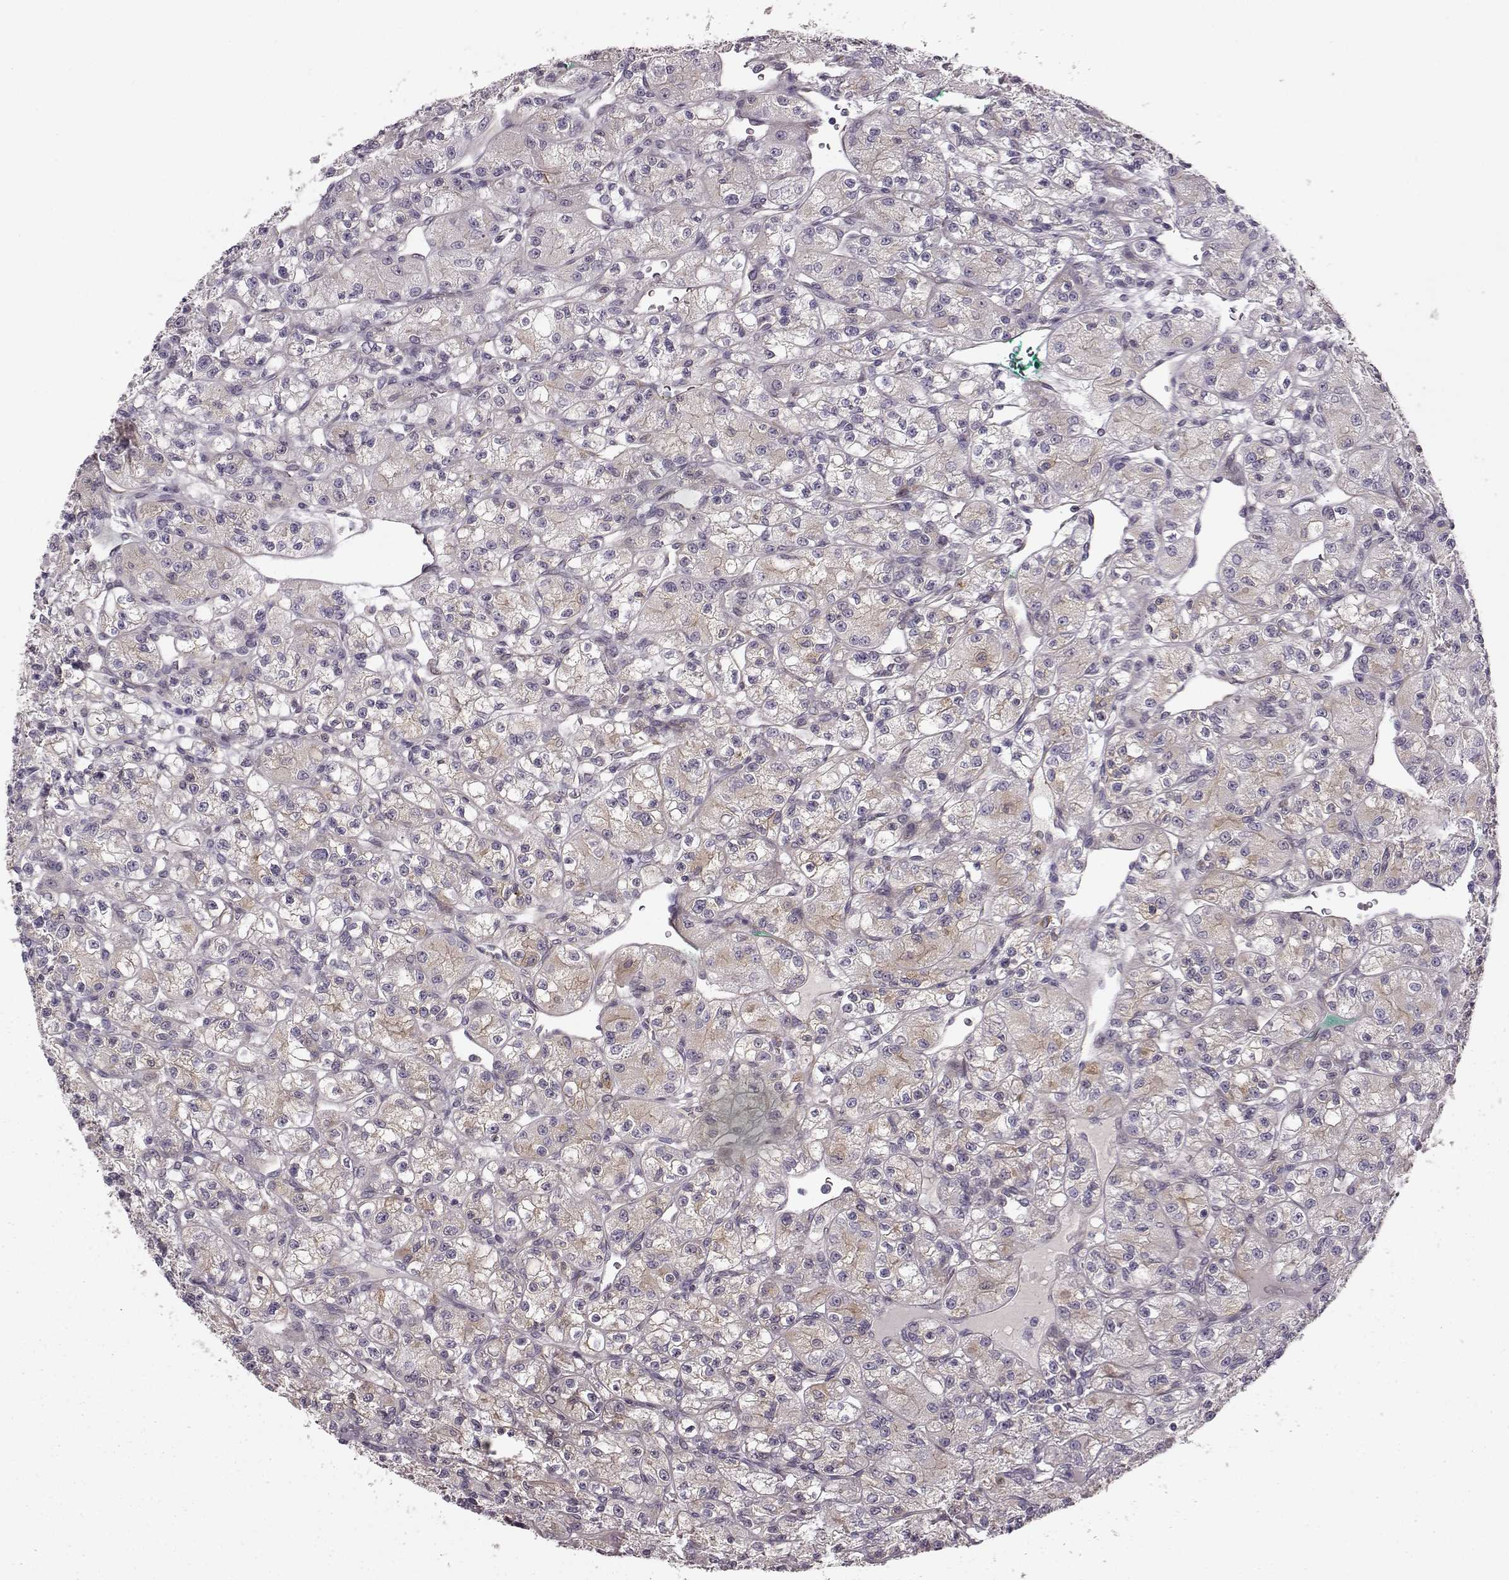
{"staining": {"intensity": "weak", "quantity": "25%-75%", "location": "cytoplasmic/membranous"}, "tissue": "renal cancer", "cell_type": "Tumor cells", "image_type": "cancer", "snomed": [{"axis": "morphology", "description": "Adenocarcinoma, NOS"}, {"axis": "topography", "description": "Kidney"}], "caption": "Renal adenocarcinoma tissue demonstrates weak cytoplasmic/membranous expression in about 25%-75% of tumor cells, visualized by immunohistochemistry.", "gene": "MTR", "patient": {"sex": "female", "age": 70}}